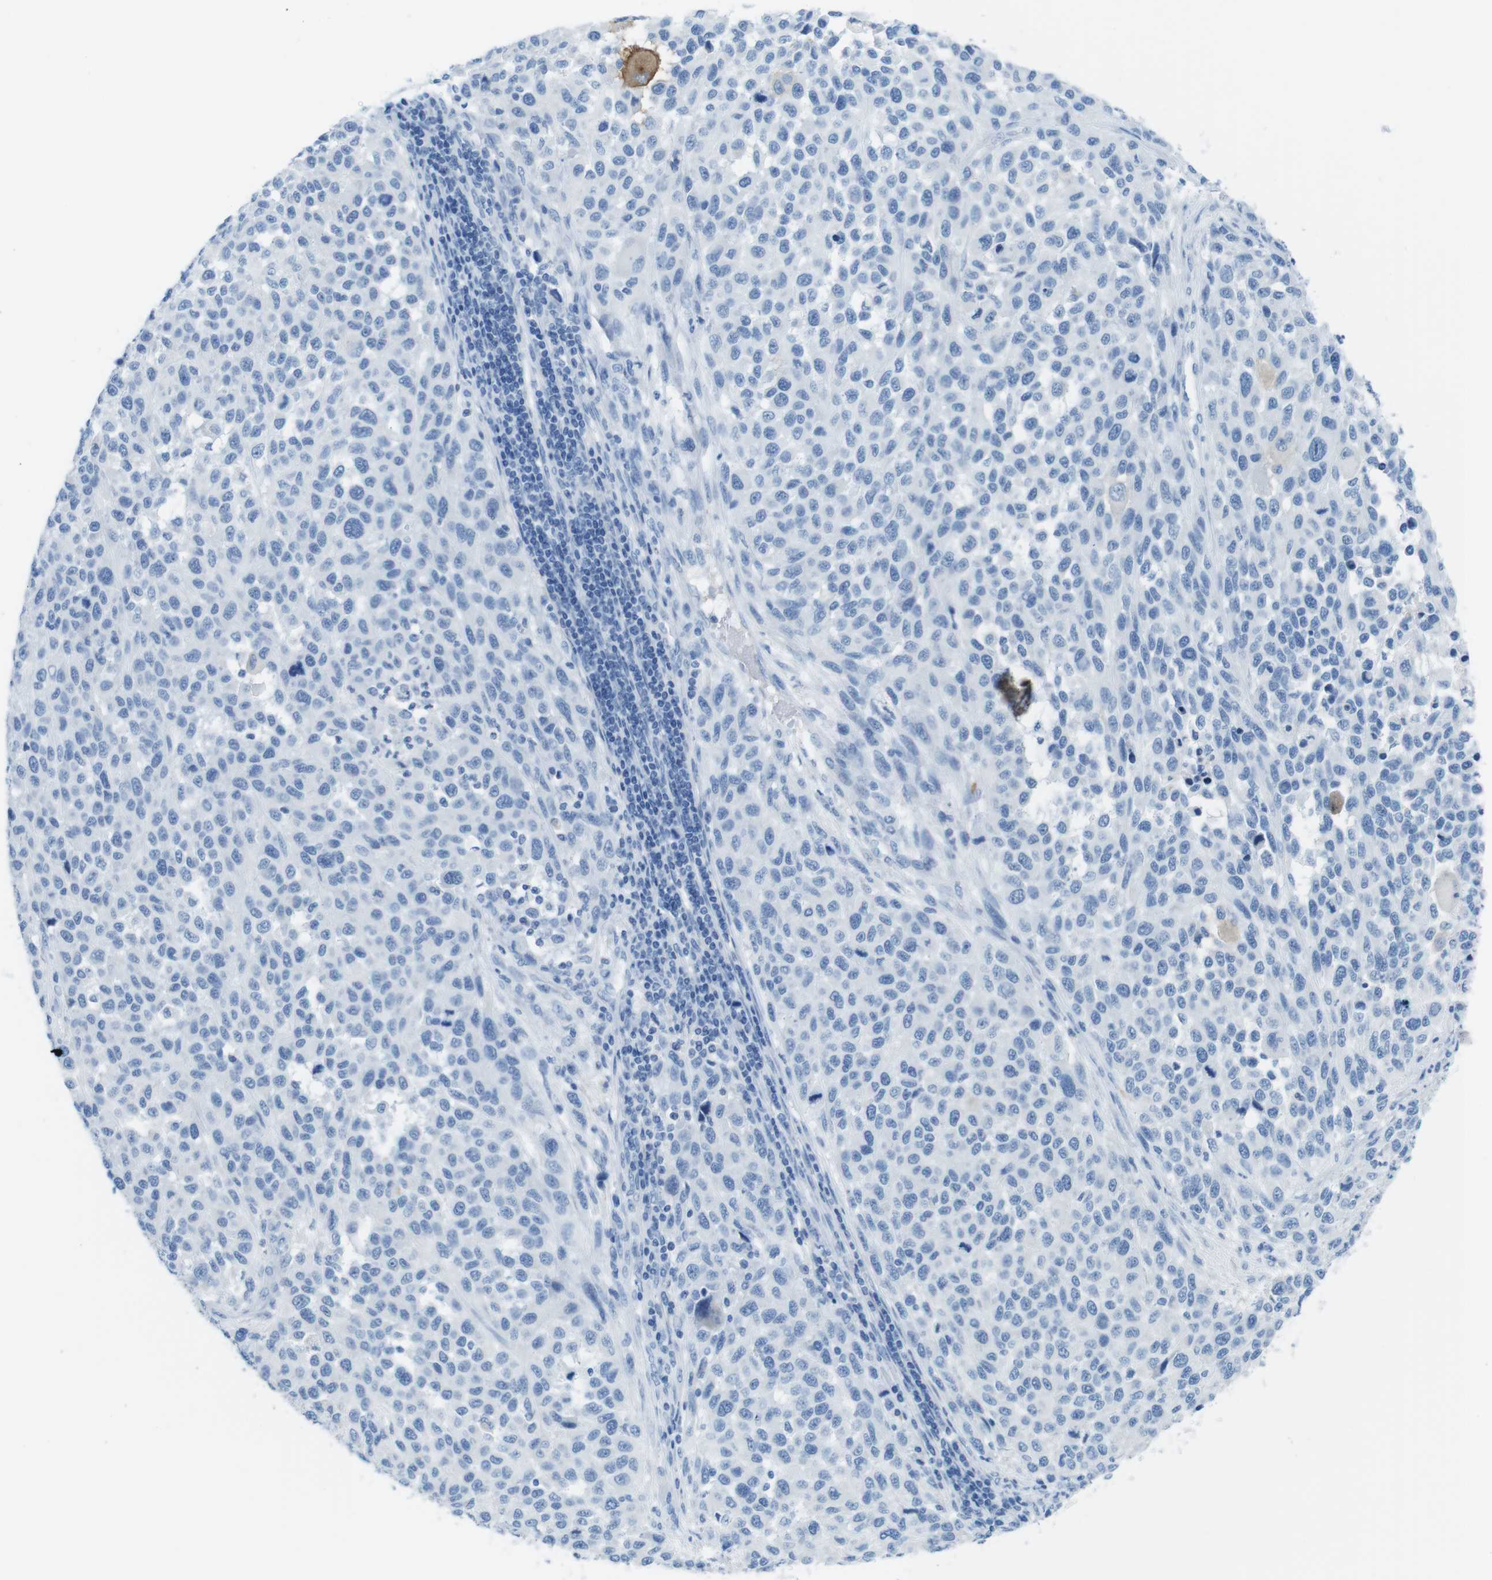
{"staining": {"intensity": "negative", "quantity": "none", "location": "none"}, "tissue": "melanoma", "cell_type": "Tumor cells", "image_type": "cancer", "snomed": [{"axis": "morphology", "description": "Malignant melanoma, Metastatic site"}, {"axis": "topography", "description": "Lymph node"}], "caption": "IHC histopathology image of neoplastic tissue: malignant melanoma (metastatic site) stained with DAB displays no significant protein positivity in tumor cells. (Brightfield microscopy of DAB (3,3'-diaminobenzidine) immunohistochemistry at high magnification).", "gene": "GAP43", "patient": {"sex": "male", "age": 61}}